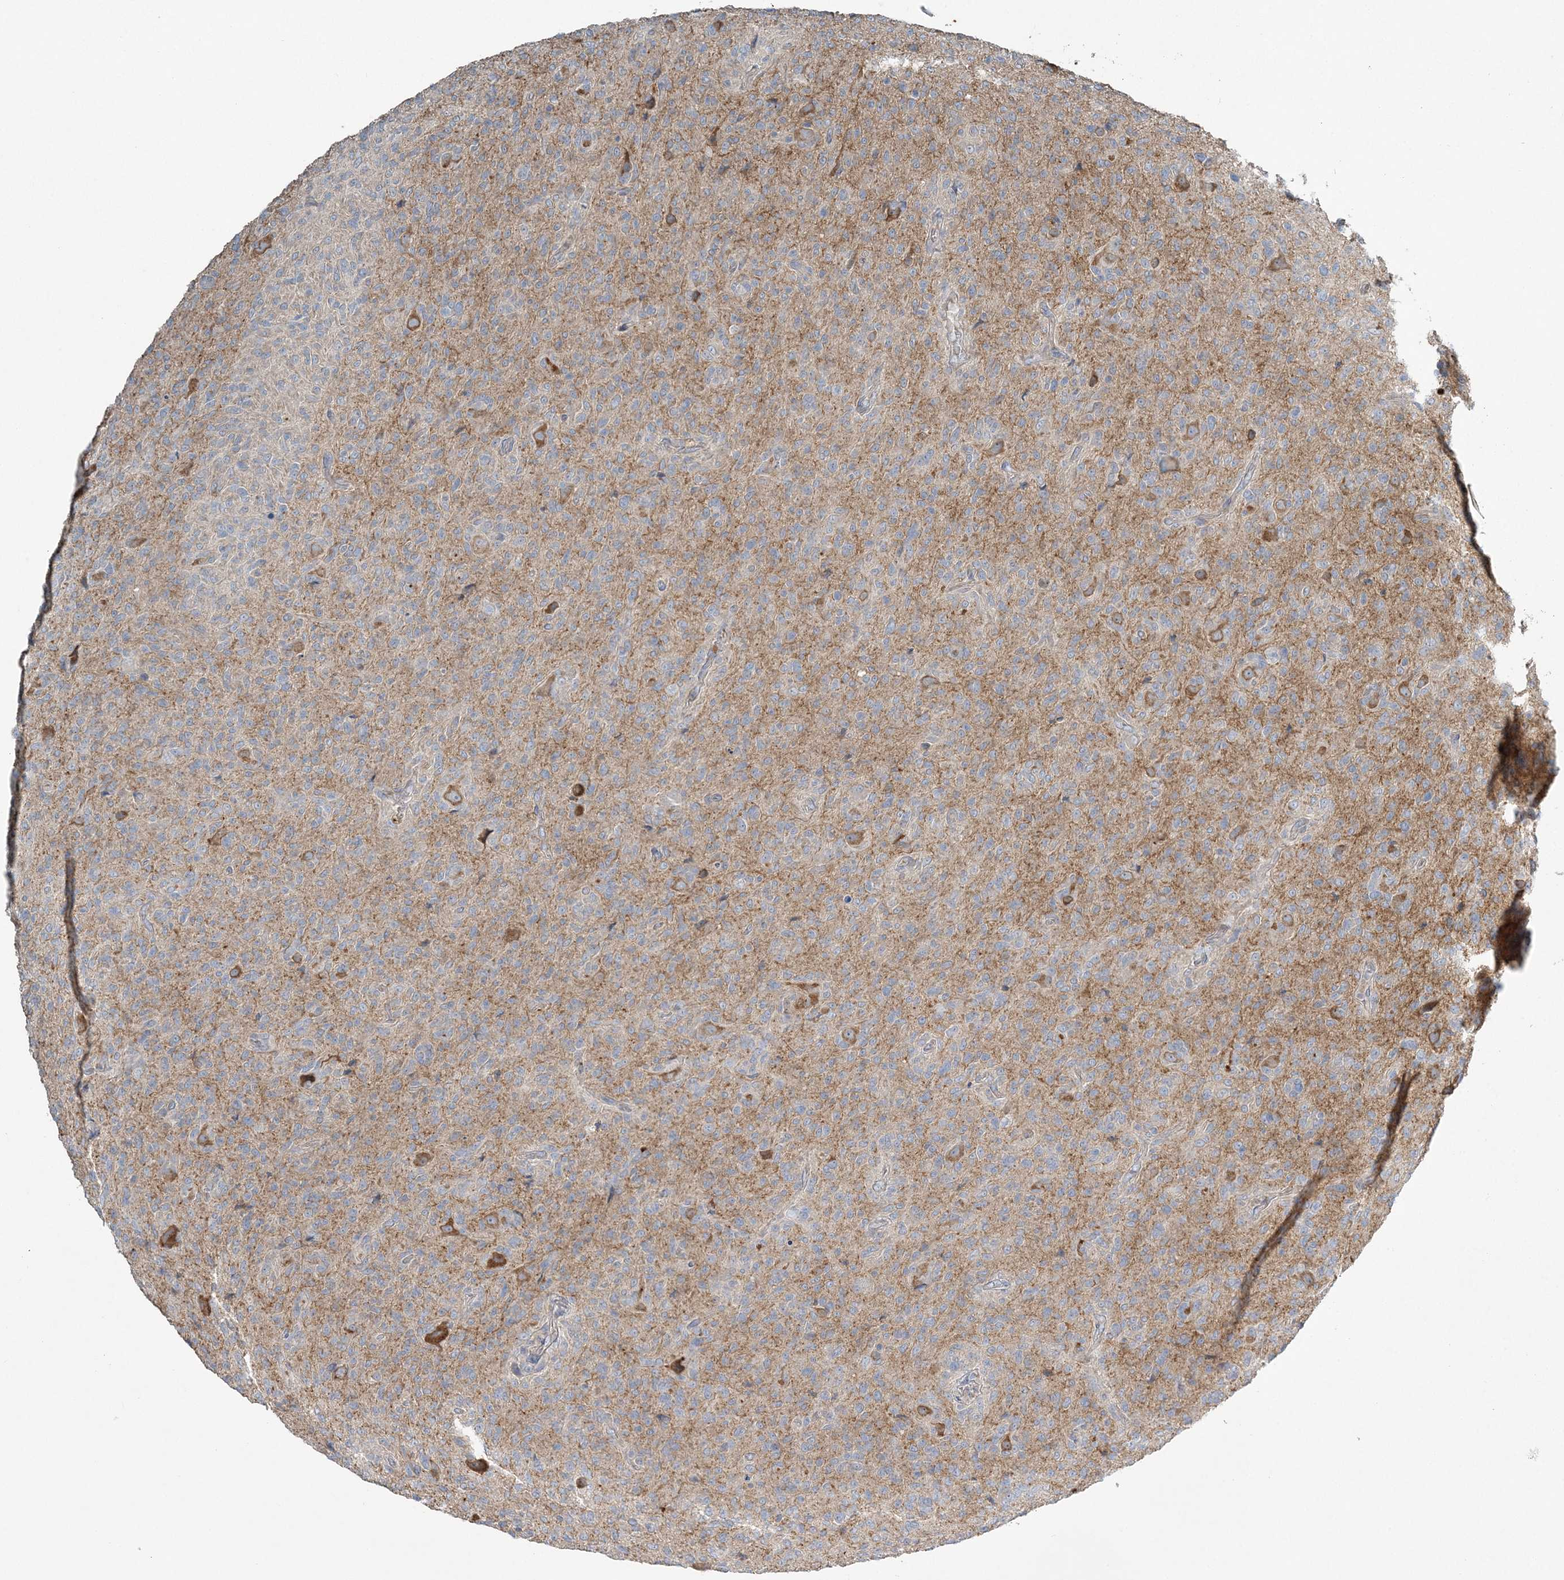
{"staining": {"intensity": "weak", "quantity": "<25%", "location": "cytoplasmic/membranous"}, "tissue": "glioma", "cell_type": "Tumor cells", "image_type": "cancer", "snomed": [{"axis": "morphology", "description": "Glioma, malignant, High grade"}, {"axis": "topography", "description": "Brain"}], "caption": "High power microscopy image of an immunohistochemistry photomicrograph of glioma, revealing no significant expression in tumor cells.", "gene": "SLC4A10", "patient": {"sex": "female", "age": 57}}